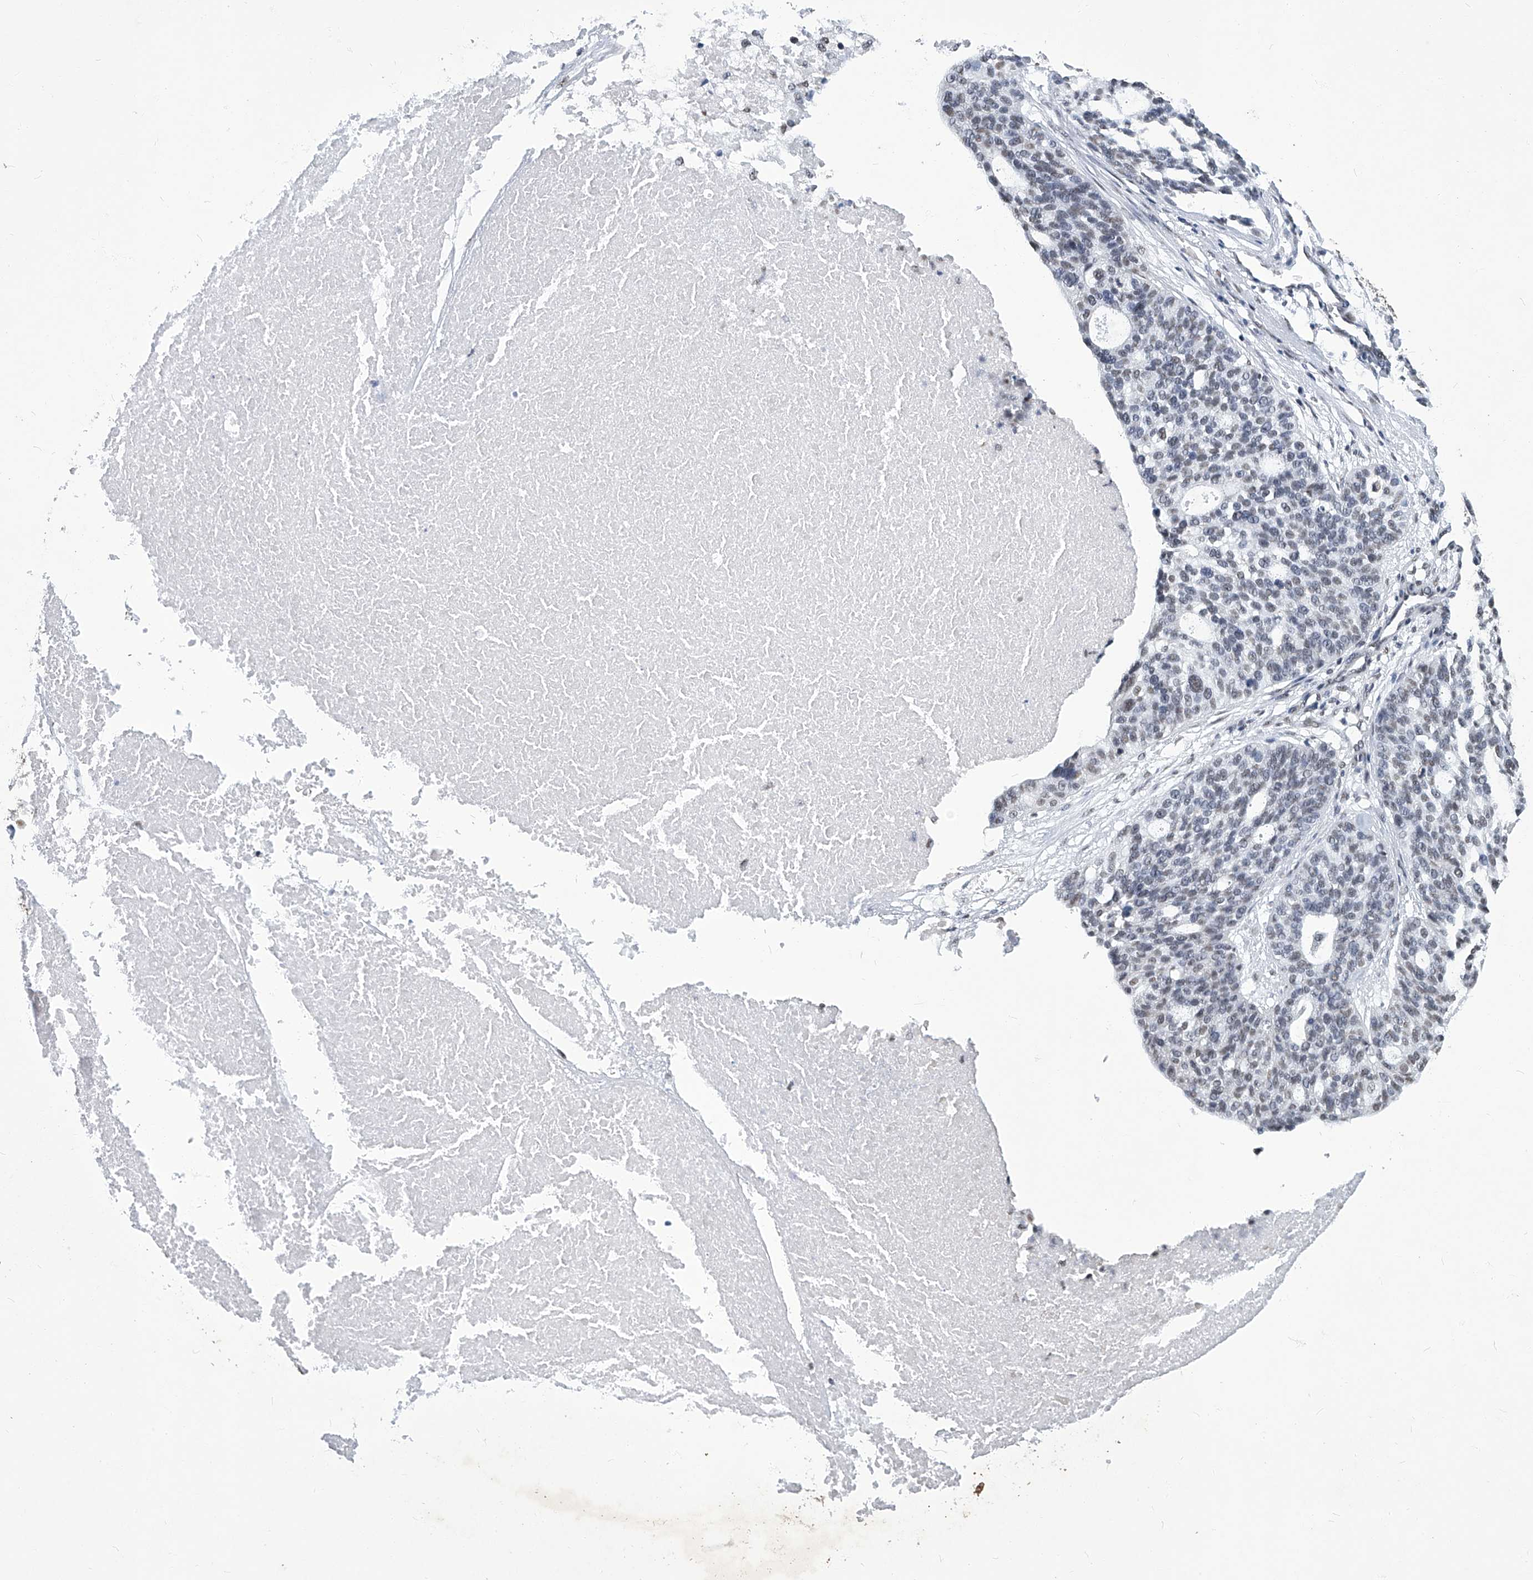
{"staining": {"intensity": "weak", "quantity": "<25%", "location": "nuclear"}, "tissue": "ovarian cancer", "cell_type": "Tumor cells", "image_type": "cancer", "snomed": [{"axis": "morphology", "description": "Cystadenocarcinoma, serous, NOS"}, {"axis": "topography", "description": "Ovary"}], "caption": "Serous cystadenocarcinoma (ovarian) was stained to show a protein in brown. There is no significant expression in tumor cells.", "gene": "HBP1", "patient": {"sex": "female", "age": 59}}